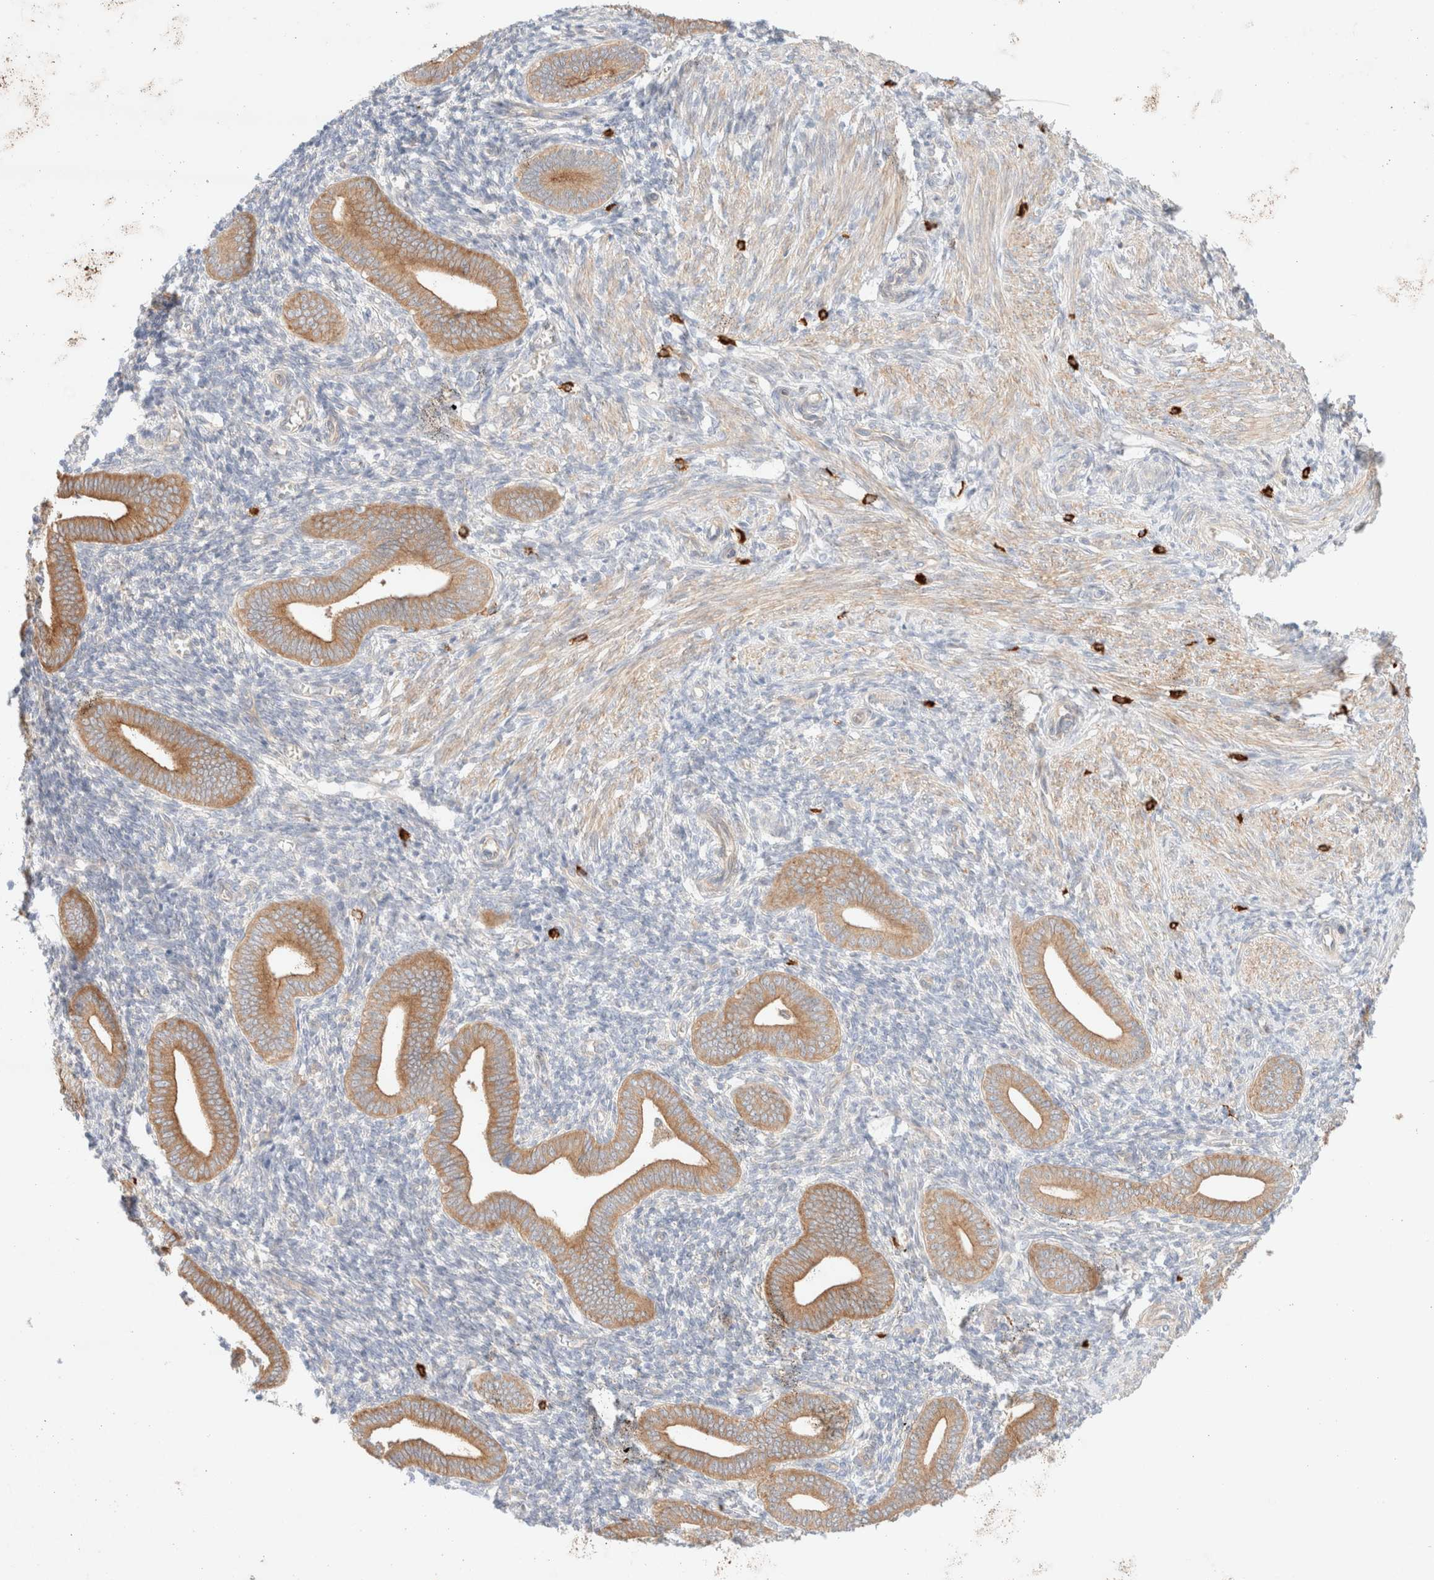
{"staining": {"intensity": "negative", "quantity": "none", "location": "none"}, "tissue": "endometrium", "cell_type": "Cells in endometrial stroma", "image_type": "normal", "snomed": [{"axis": "morphology", "description": "Normal tissue, NOS"}, {"axis": "topography", "description": "Uterus"}, {"axis": "topography", "description": "Endometrium"}], "caption": "Immunohistochemical staining of normal endometrium demonstrates no significant staining in cells in endometrial stroma. The staining is performed using DAB (3,3'-diaminobenzidine) brown chromogen with nuclei counter-stained in using hematoxylin.", "gene": "NIBAN2", "patient": {"sex": "female", "age": 33}}